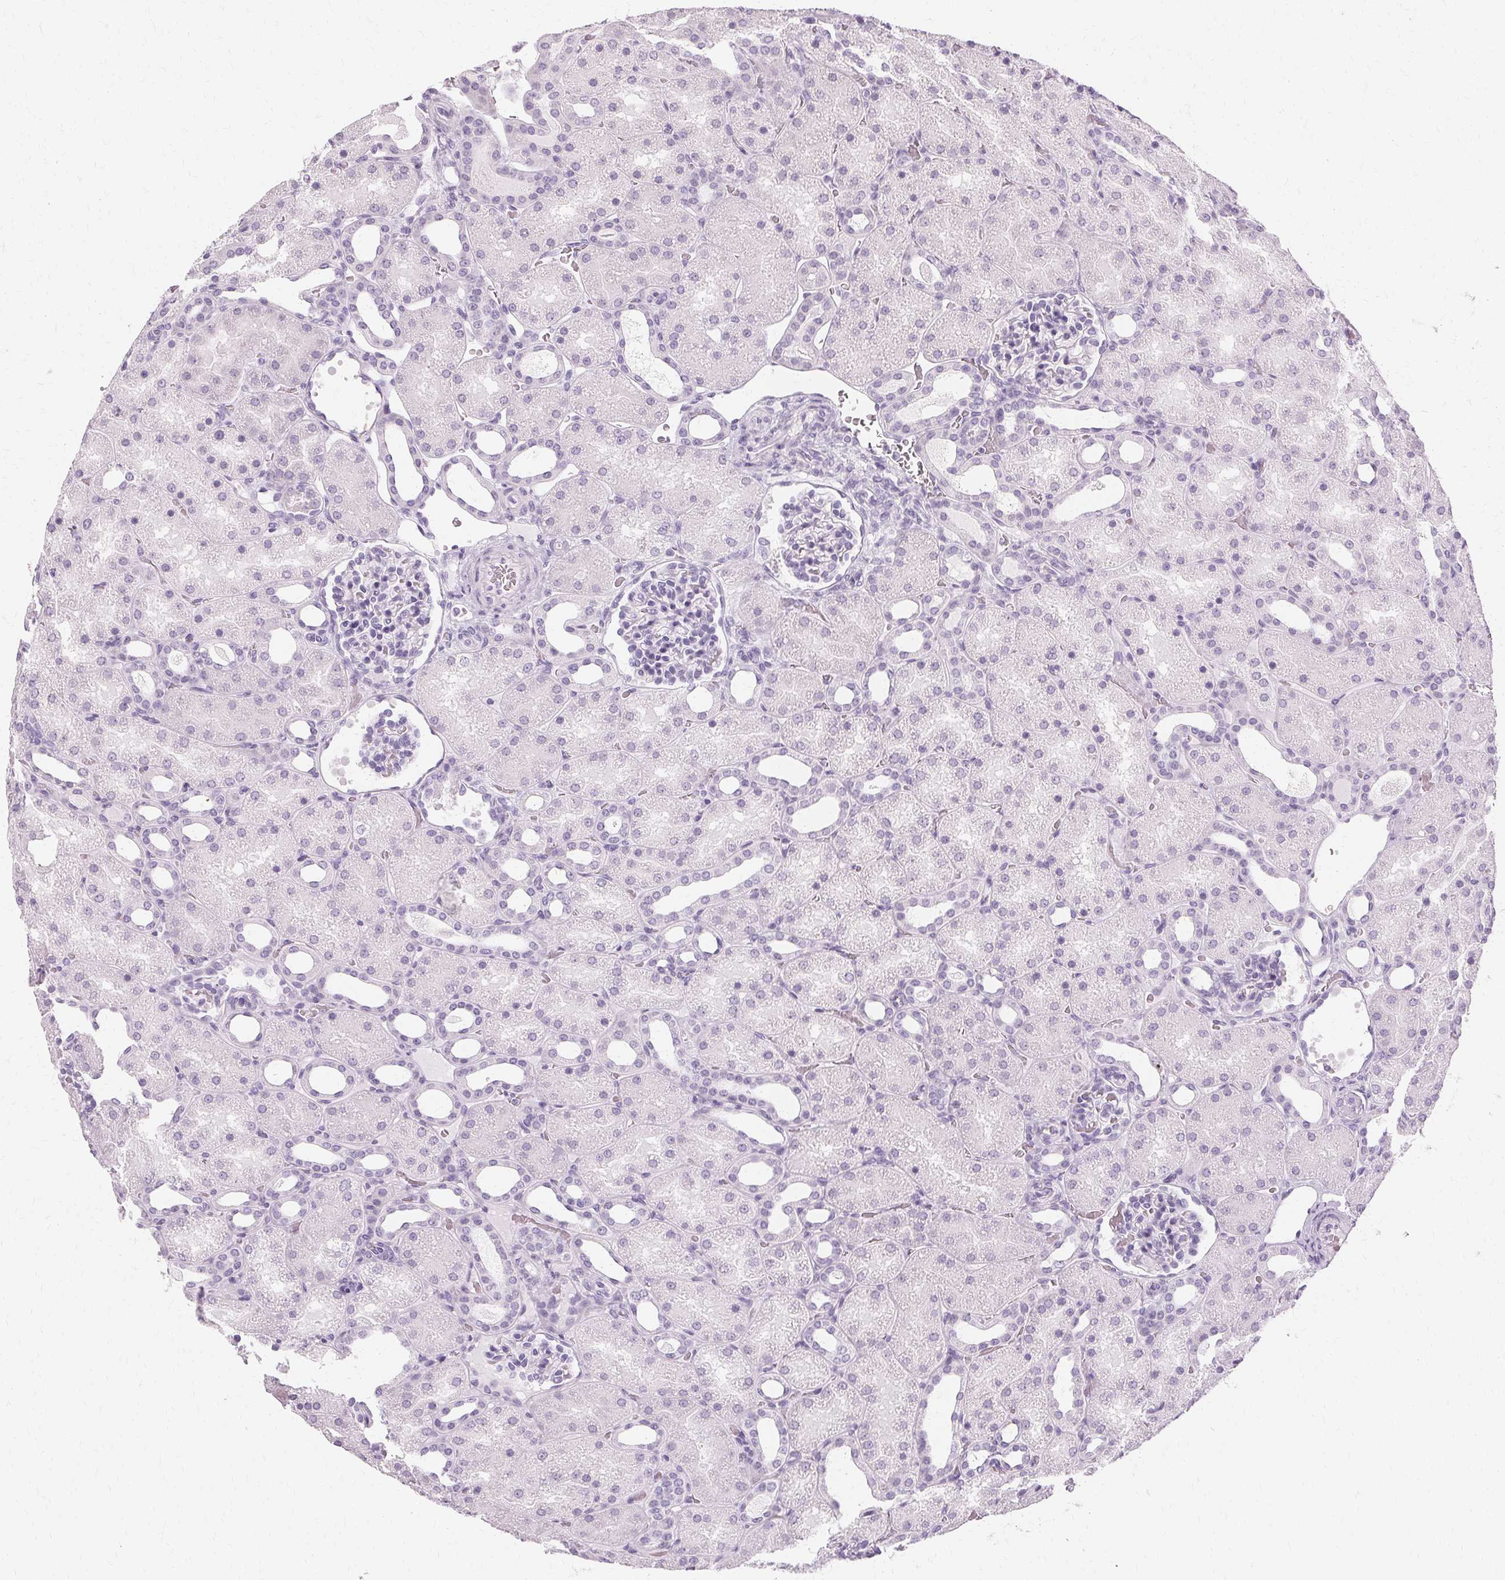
{"staining": {"intensity": "negative", "quantity": "none", "location": "none"}, "tissue": "kidney", "cell_type": "Cells in glomeruli", "image_type": "normal", "snomed": [{"axis": "morphology", "description": "Normal tissue, NOS"}, {"axis": "topography", "description": "Kidney"}], "caption": "Human kidney stained for a protein using immunohistochemistry (IHC) demonstrates no positivity in cells in glomeruli.", "gene": "KRT6A", "patient": {"sex": "male", "age": 2}}